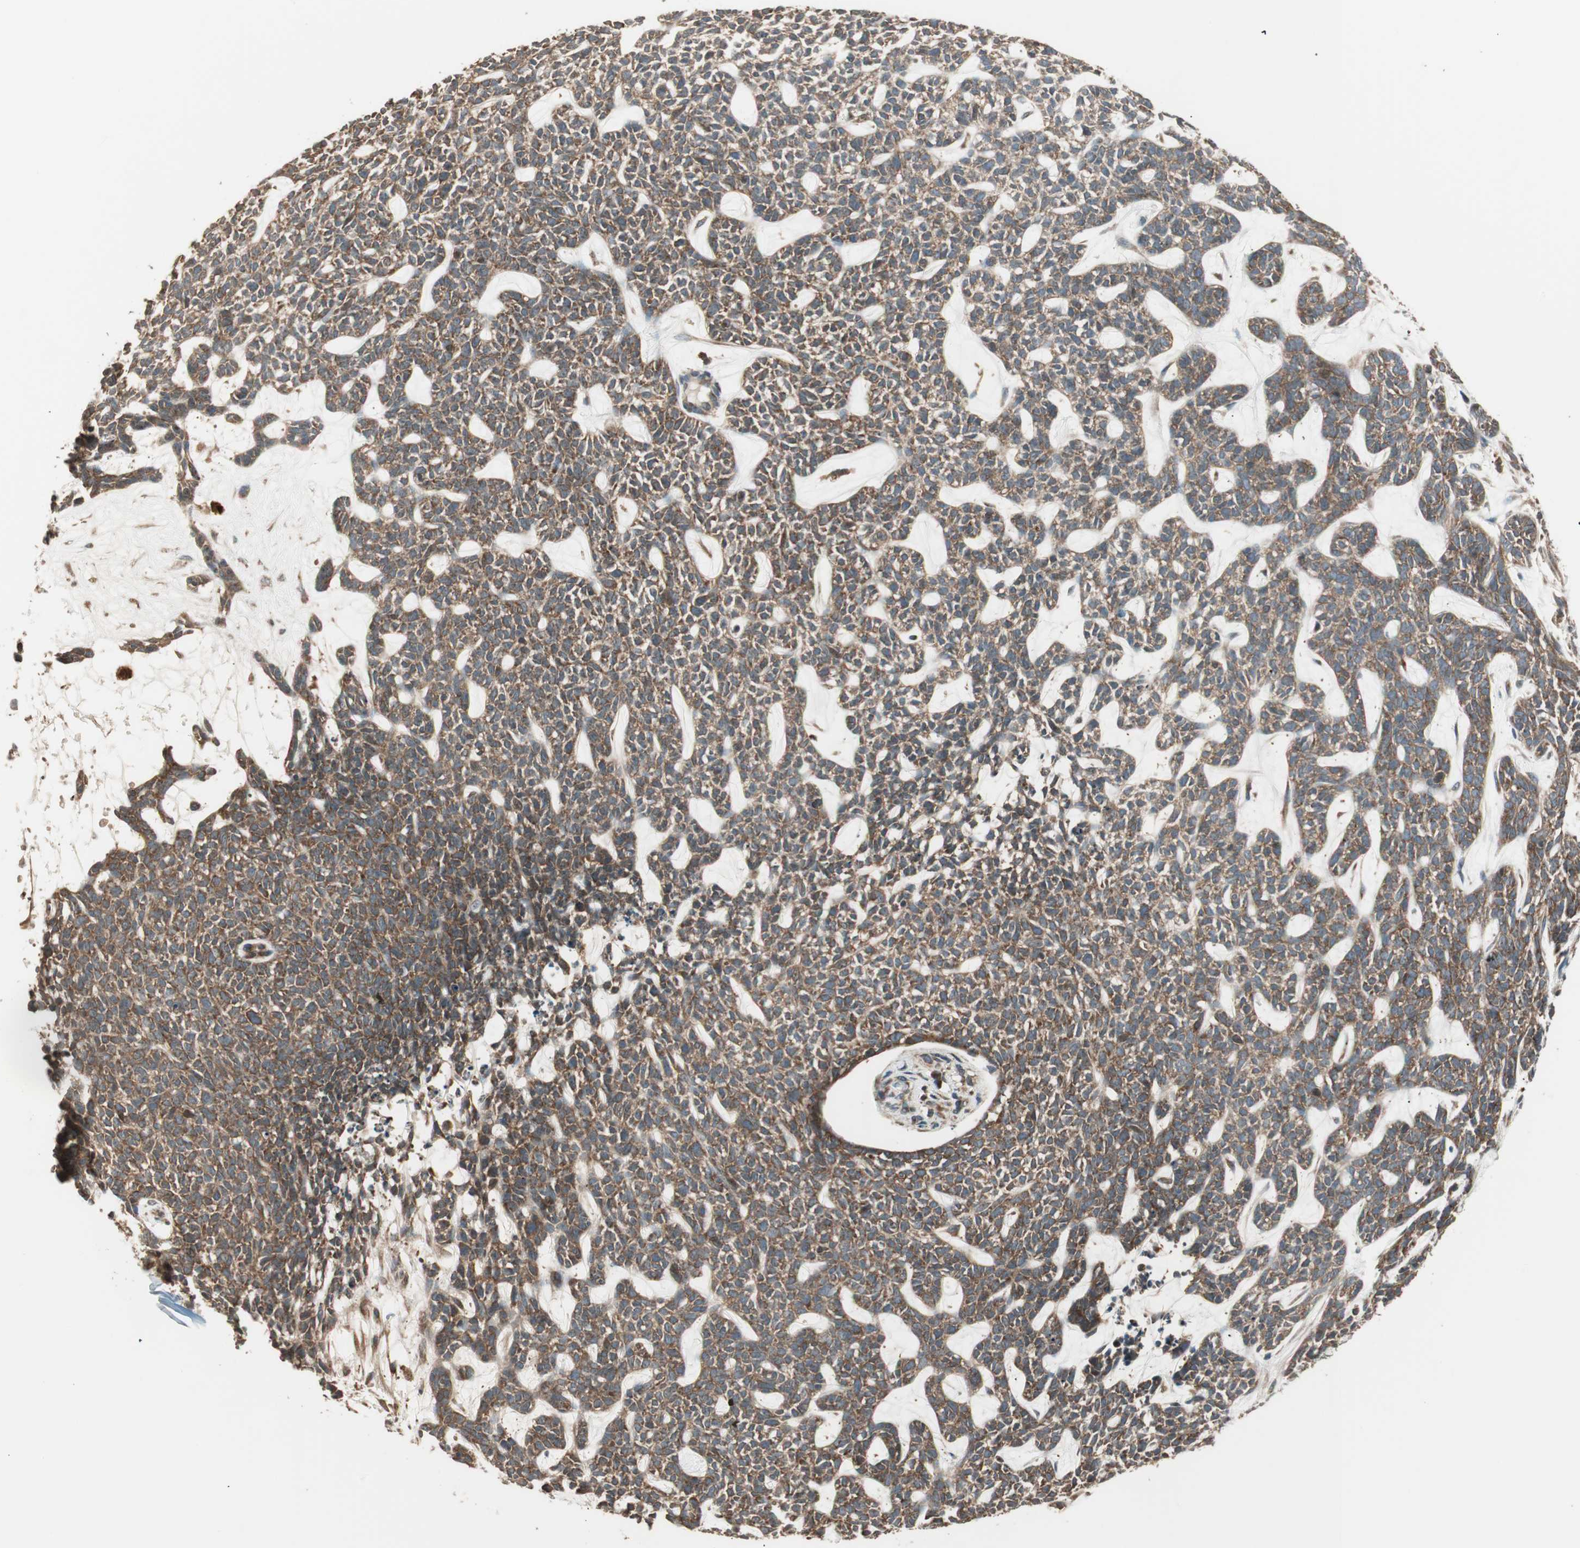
{"staining": {"intensity": "moderate", "quantity": ">75%", "location": "cytoplasmic/membranous"}, "tissue": "skin cancer", "cell_type": "Tumor cells", "image_type": "cancer", "snomed": [{"axis": "morphology", "description": "Basal cell carcinoma"}, {"axis": "topography", "description": "Skin"}], "caption": "Brown immunohistochemical staining in human basal cell carcinoma (skin) exhibits moderate cytoplasmic/membranous expression in about >75% of tumor cells.", "gene": "CNOT4", "patient": {"sex": "female", "age": 84}}